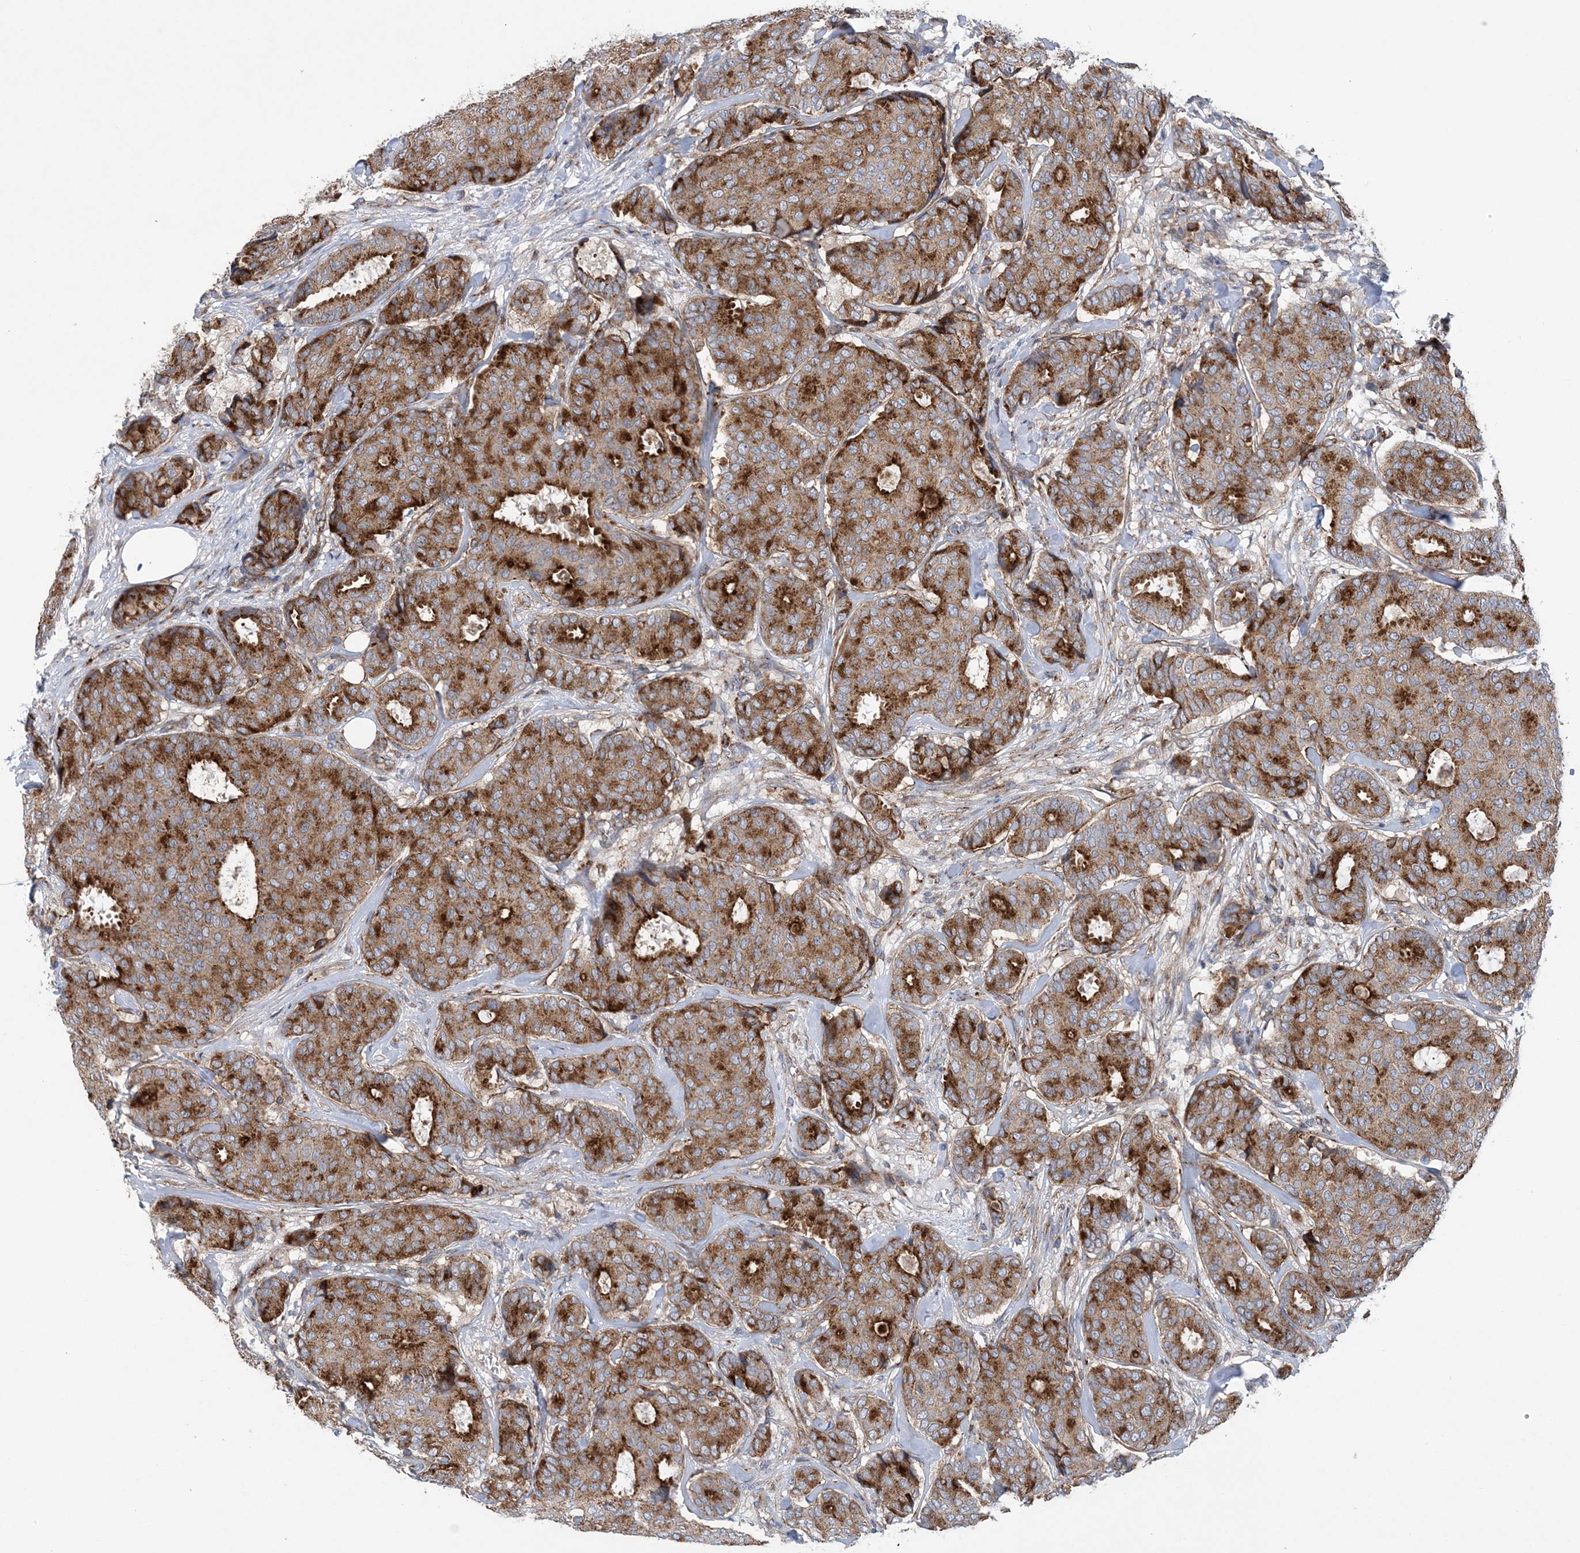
{"staining": {"intensity": "strong", "quantity": ">75%", "location": "cytoplasmic/membranous"}, "tissue": "breast cancer", "cell_type": "Tumor cells", "image_type": "cancer", "snomed": [{"axis": "morphology", "description": "Duct carcinoma"}, {"axis": "topography", "description": "Breast"}], "caption": "High-power microscopy captured an IHC micrograph of breast intraductal carcinoma, revealing strong cytoplasmic/membranous positivity in approximately >75% of tumor cells.", "gene": "PTTG1IP", "patient": {"sex": "female", "age": 75}}